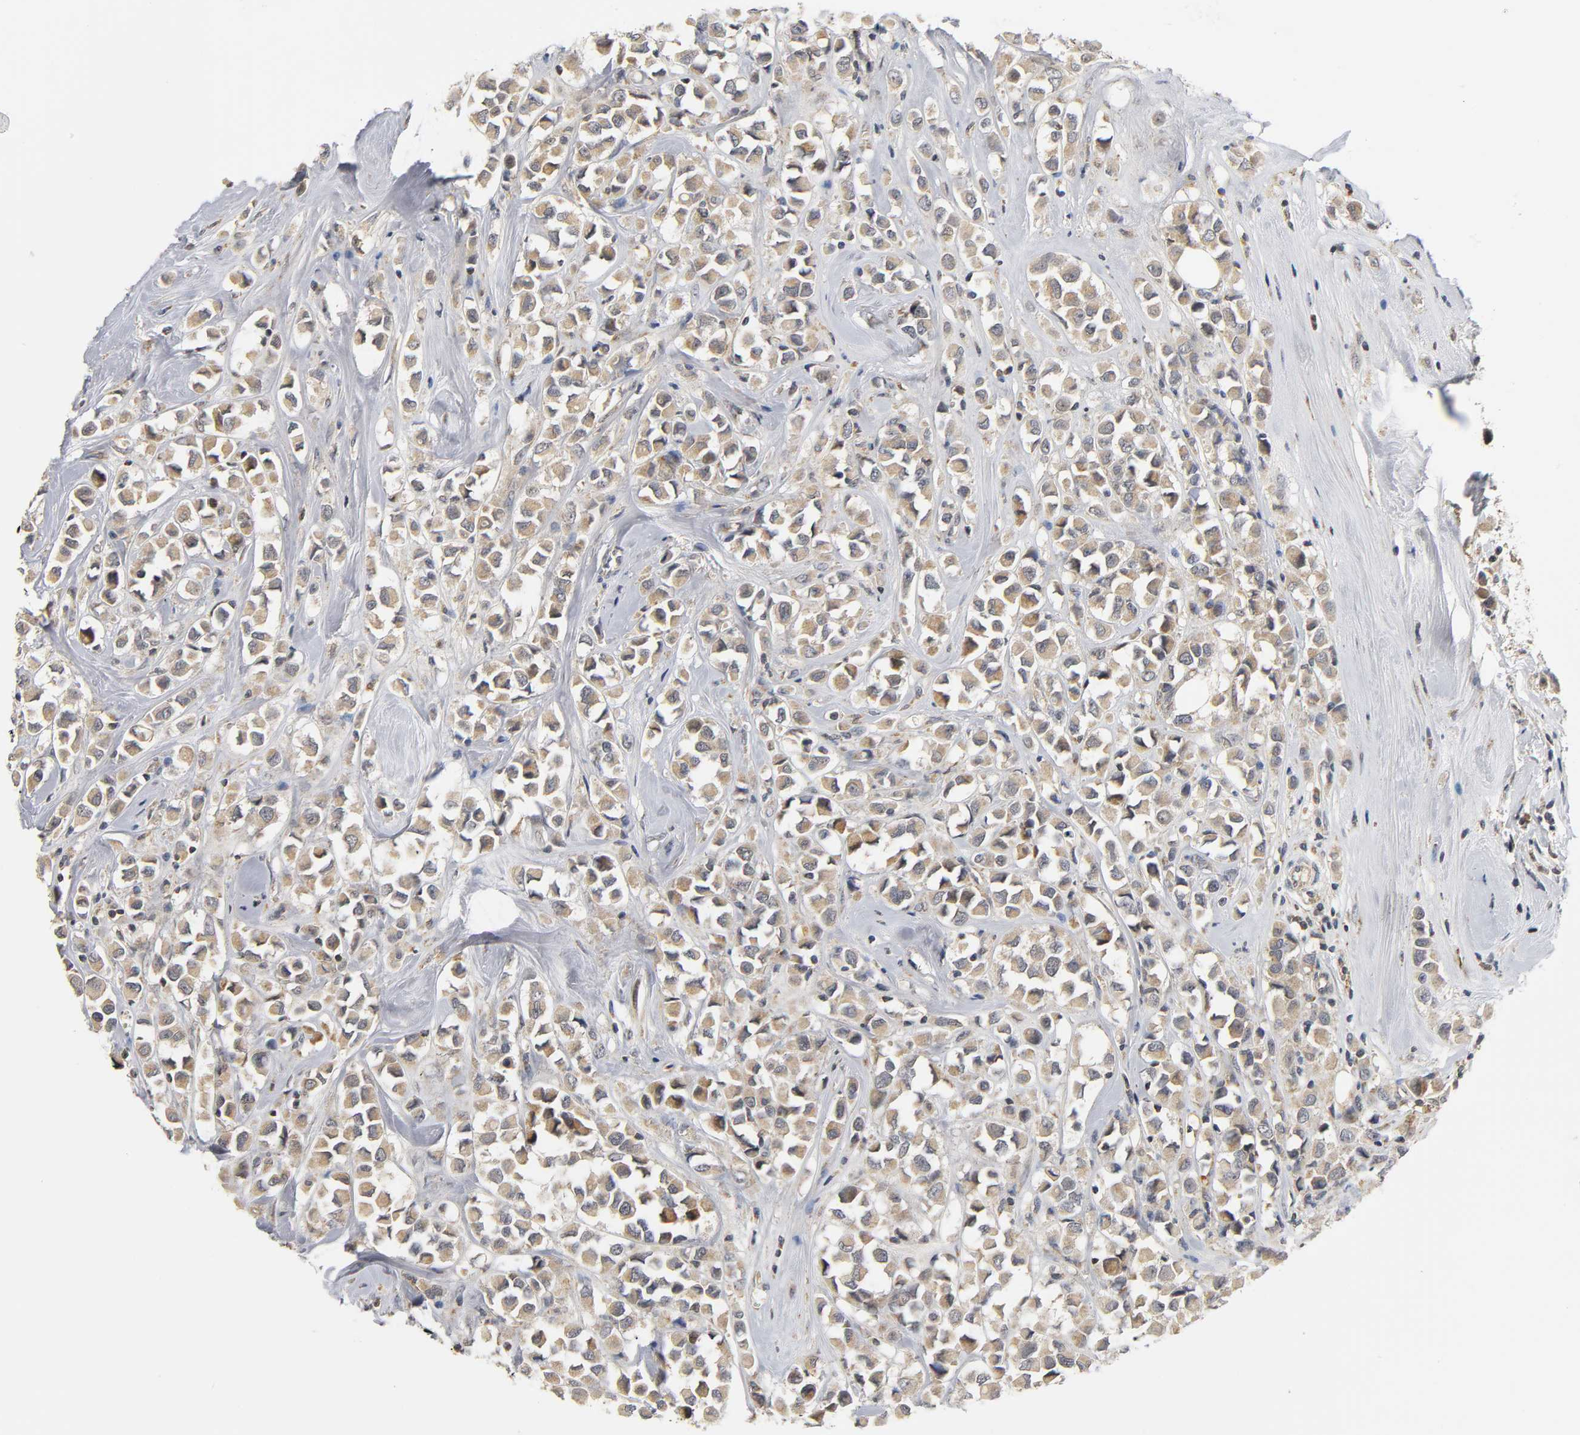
{"staining": {"intensity": "moderate", "quantity": ">75%", "location": "cytoplasmic/membranous"}, "tissue": "breast cancer", "cell_type": "Tumor cells", "image_type": "cancer", "snomed": [{"axis": "morphology", "description": "Duct carcinoma"}, {"axis": "topography", "description": "Breast"}], "caption": "Breast cancer tissue displays moderate cytoplasmic/membranous positivity in about >75% of tumor cells, visualized by immunohistochemistry. Using DAB (3,3'-diaminobenzidine) (brown) and hematoxylin (blue) stains, captured at high magnification using brightfield microscopy.", "gene": "NRP1", "patient": {"sex": "female", "age": 61}}